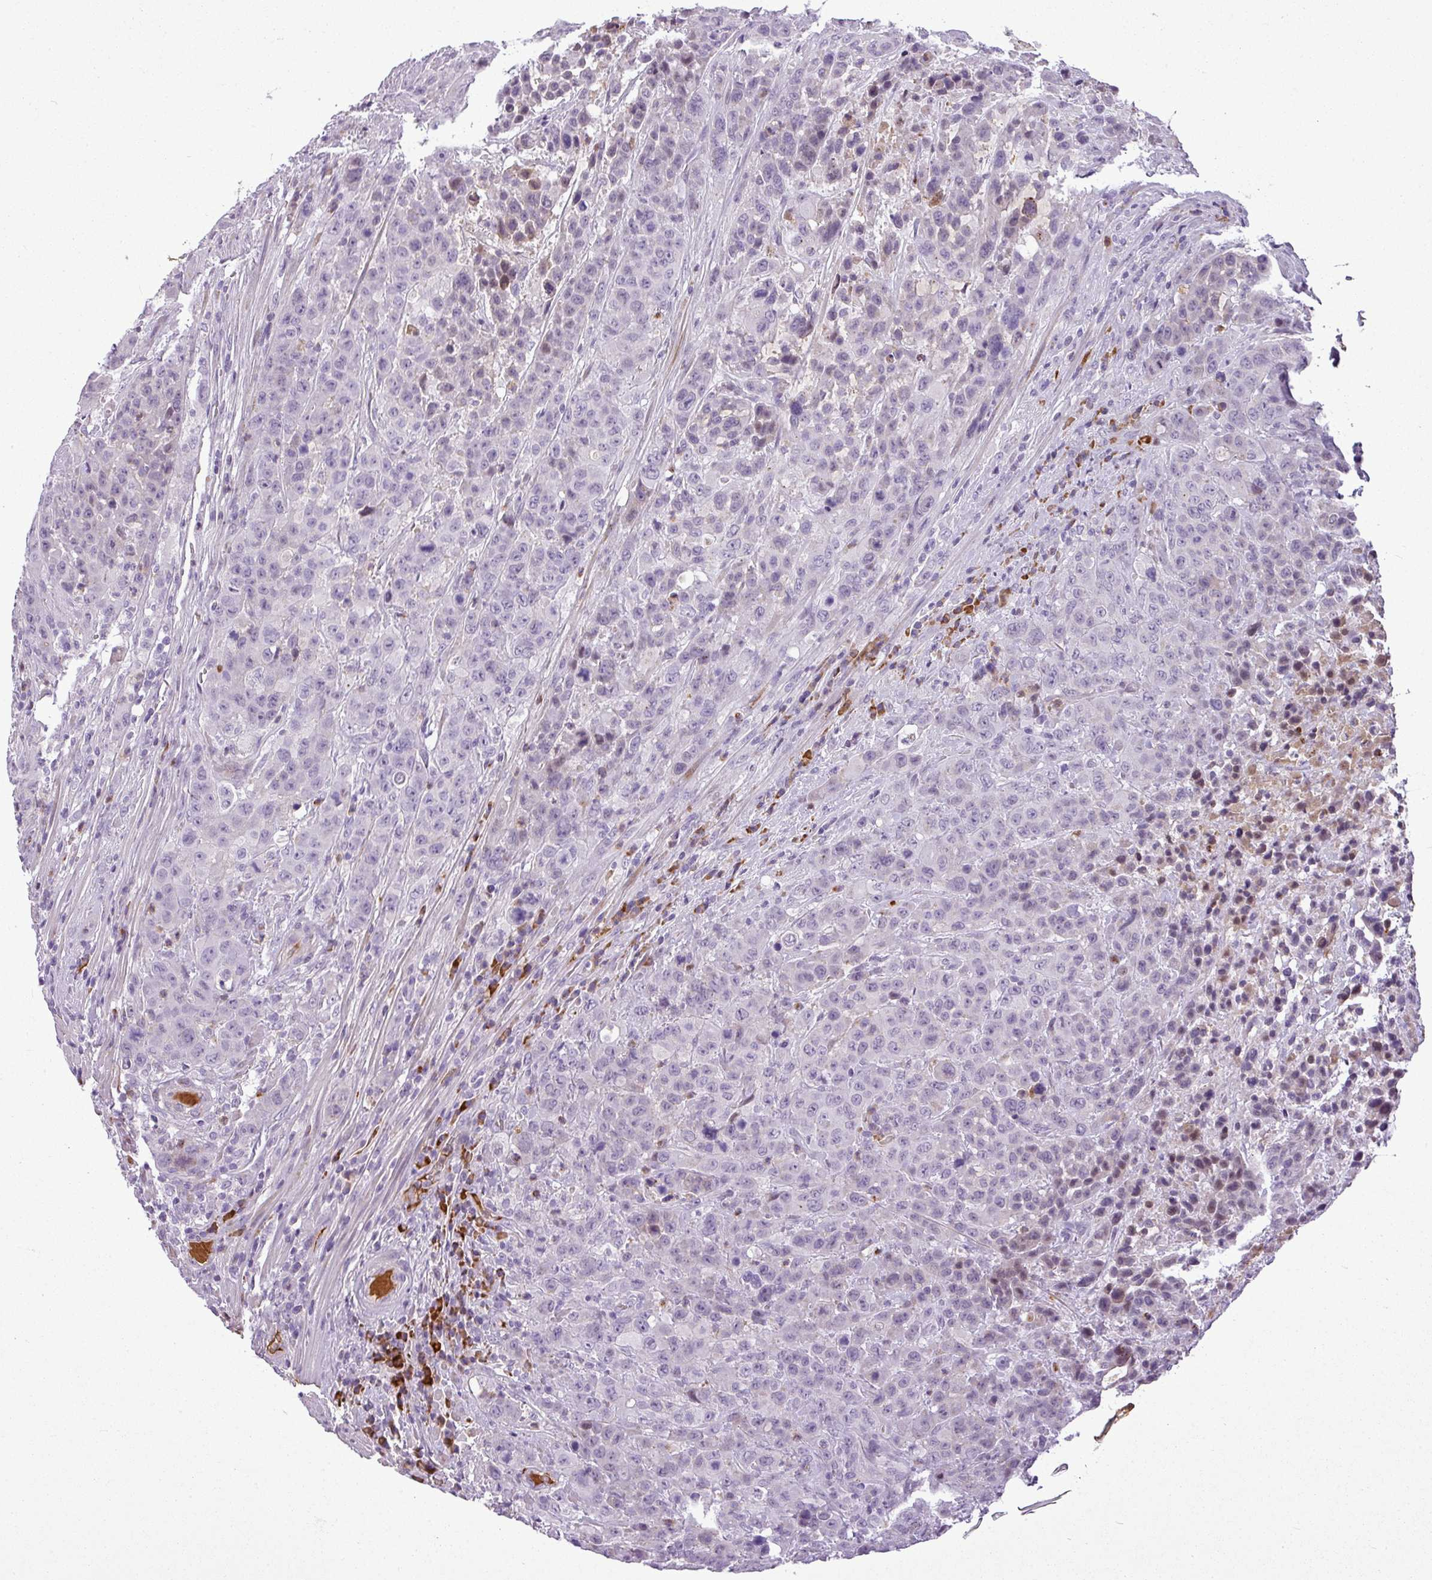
{"staining": {"intensity": "weak", "quantity": "<25%", "location": "nuclear"}, "tissue": "colorectal cancer", "cell_type": "Tumor cells", "image_type": "cancer", "snomed": [{"axis": "morphology", "description": "Adenocarcinoma, NOS"}, {"axis": "topography", "description": "Colon"}], "caption": "This is an immunohistochemistry micrograph of human adenocarcinoma (colorectal). There is no expression in tumor cells.", "gene": "C4B", "patient": {"sex": "male", "age": 62}}